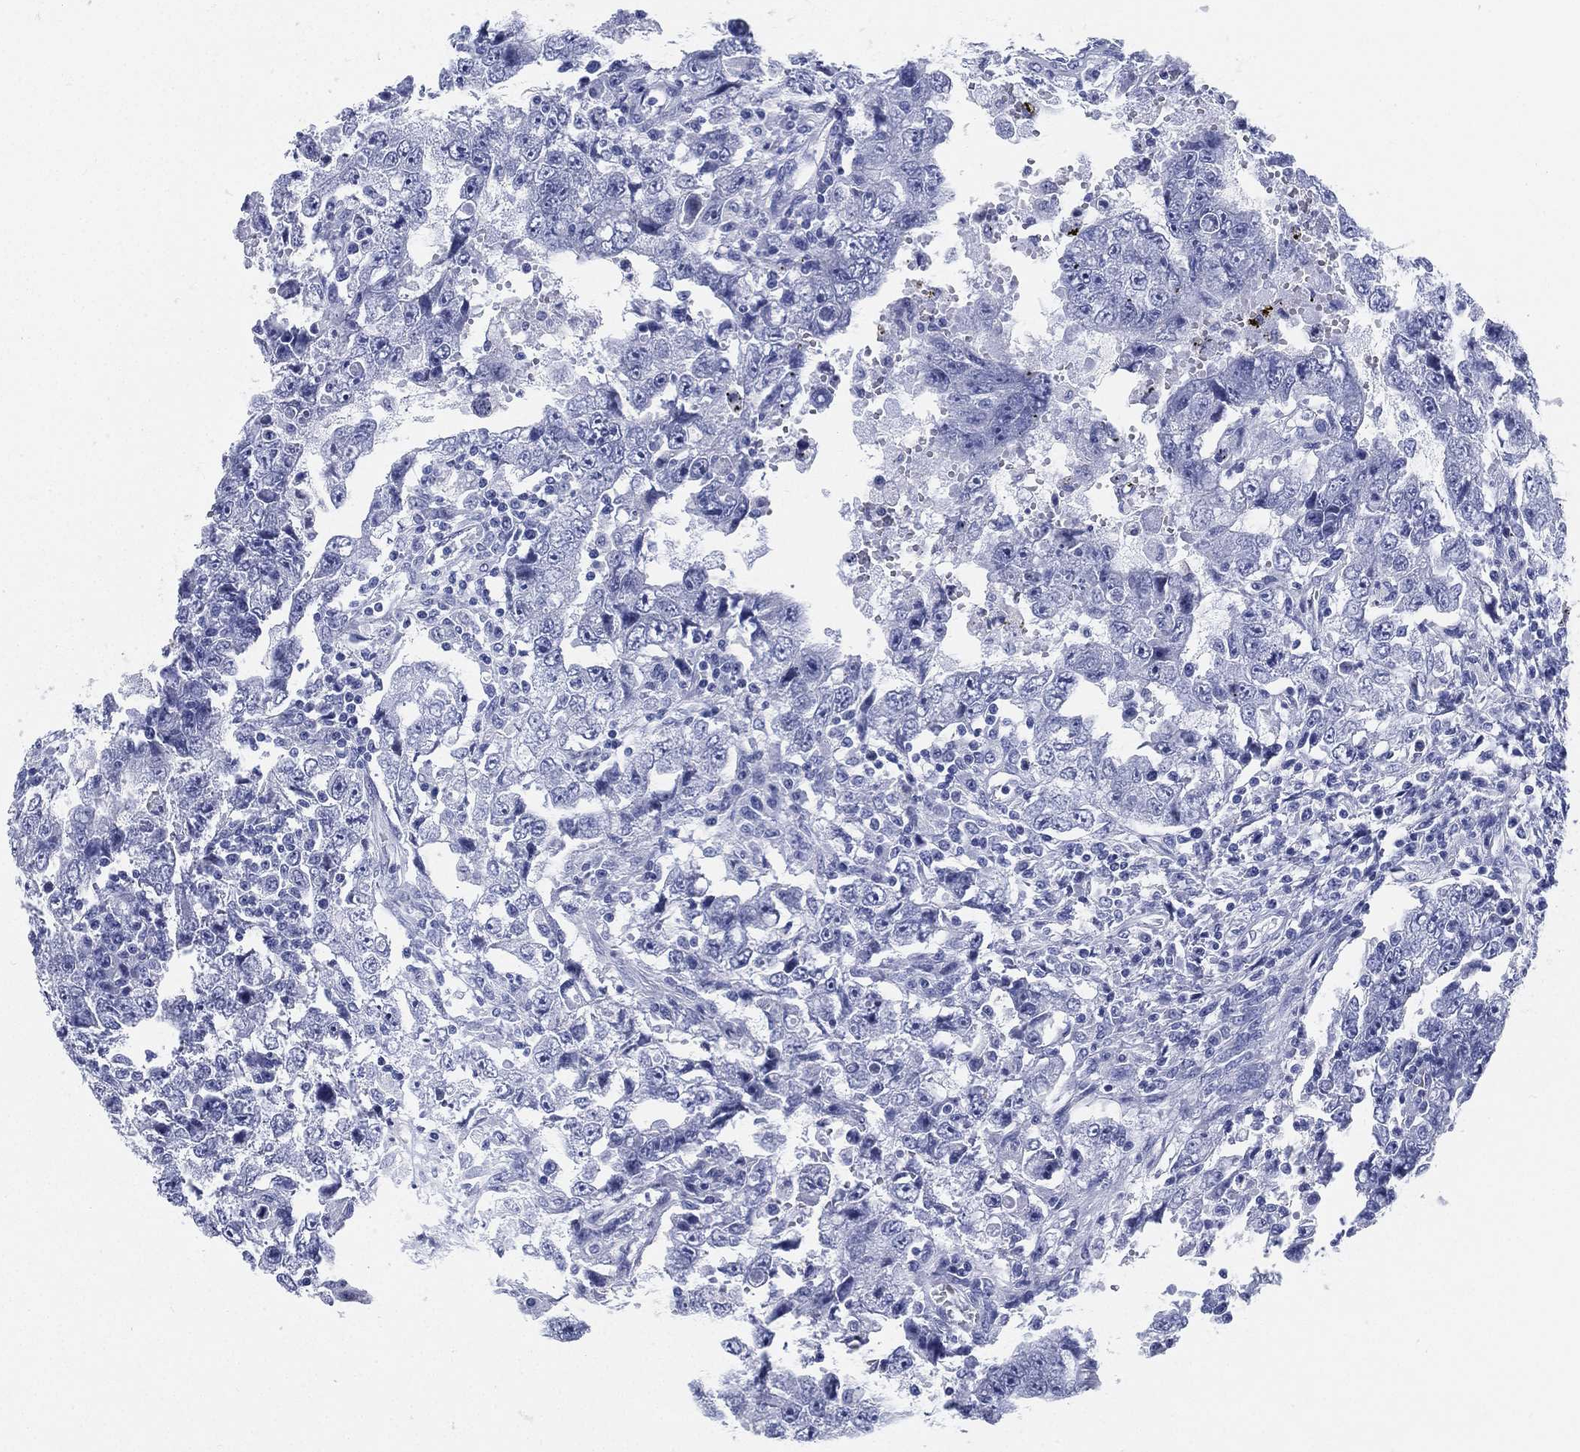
{"staining": {"intensity": "negative", "quantity": "none", "location": "none"}, "tissue": "testis cancer", "cell_type": "Tumor cells", "image_type": "cancer", "snomed": [{"axis": "morphology", "description": "Carcinoma, Embryonal, NOS"}, {"axis": "topography", "description": "Testis"}], "caption": "Immunohistochemical staining of human testis cancer shows no significant staining in tumor cells. The staining was performed using DAB to visualize the protein expression in brown, while the nuclei were stained in blue with hematoxylin (Magnification: 20x).", "gene": "ATP1B2", "patient": {"sex": "male", "age": 26}}